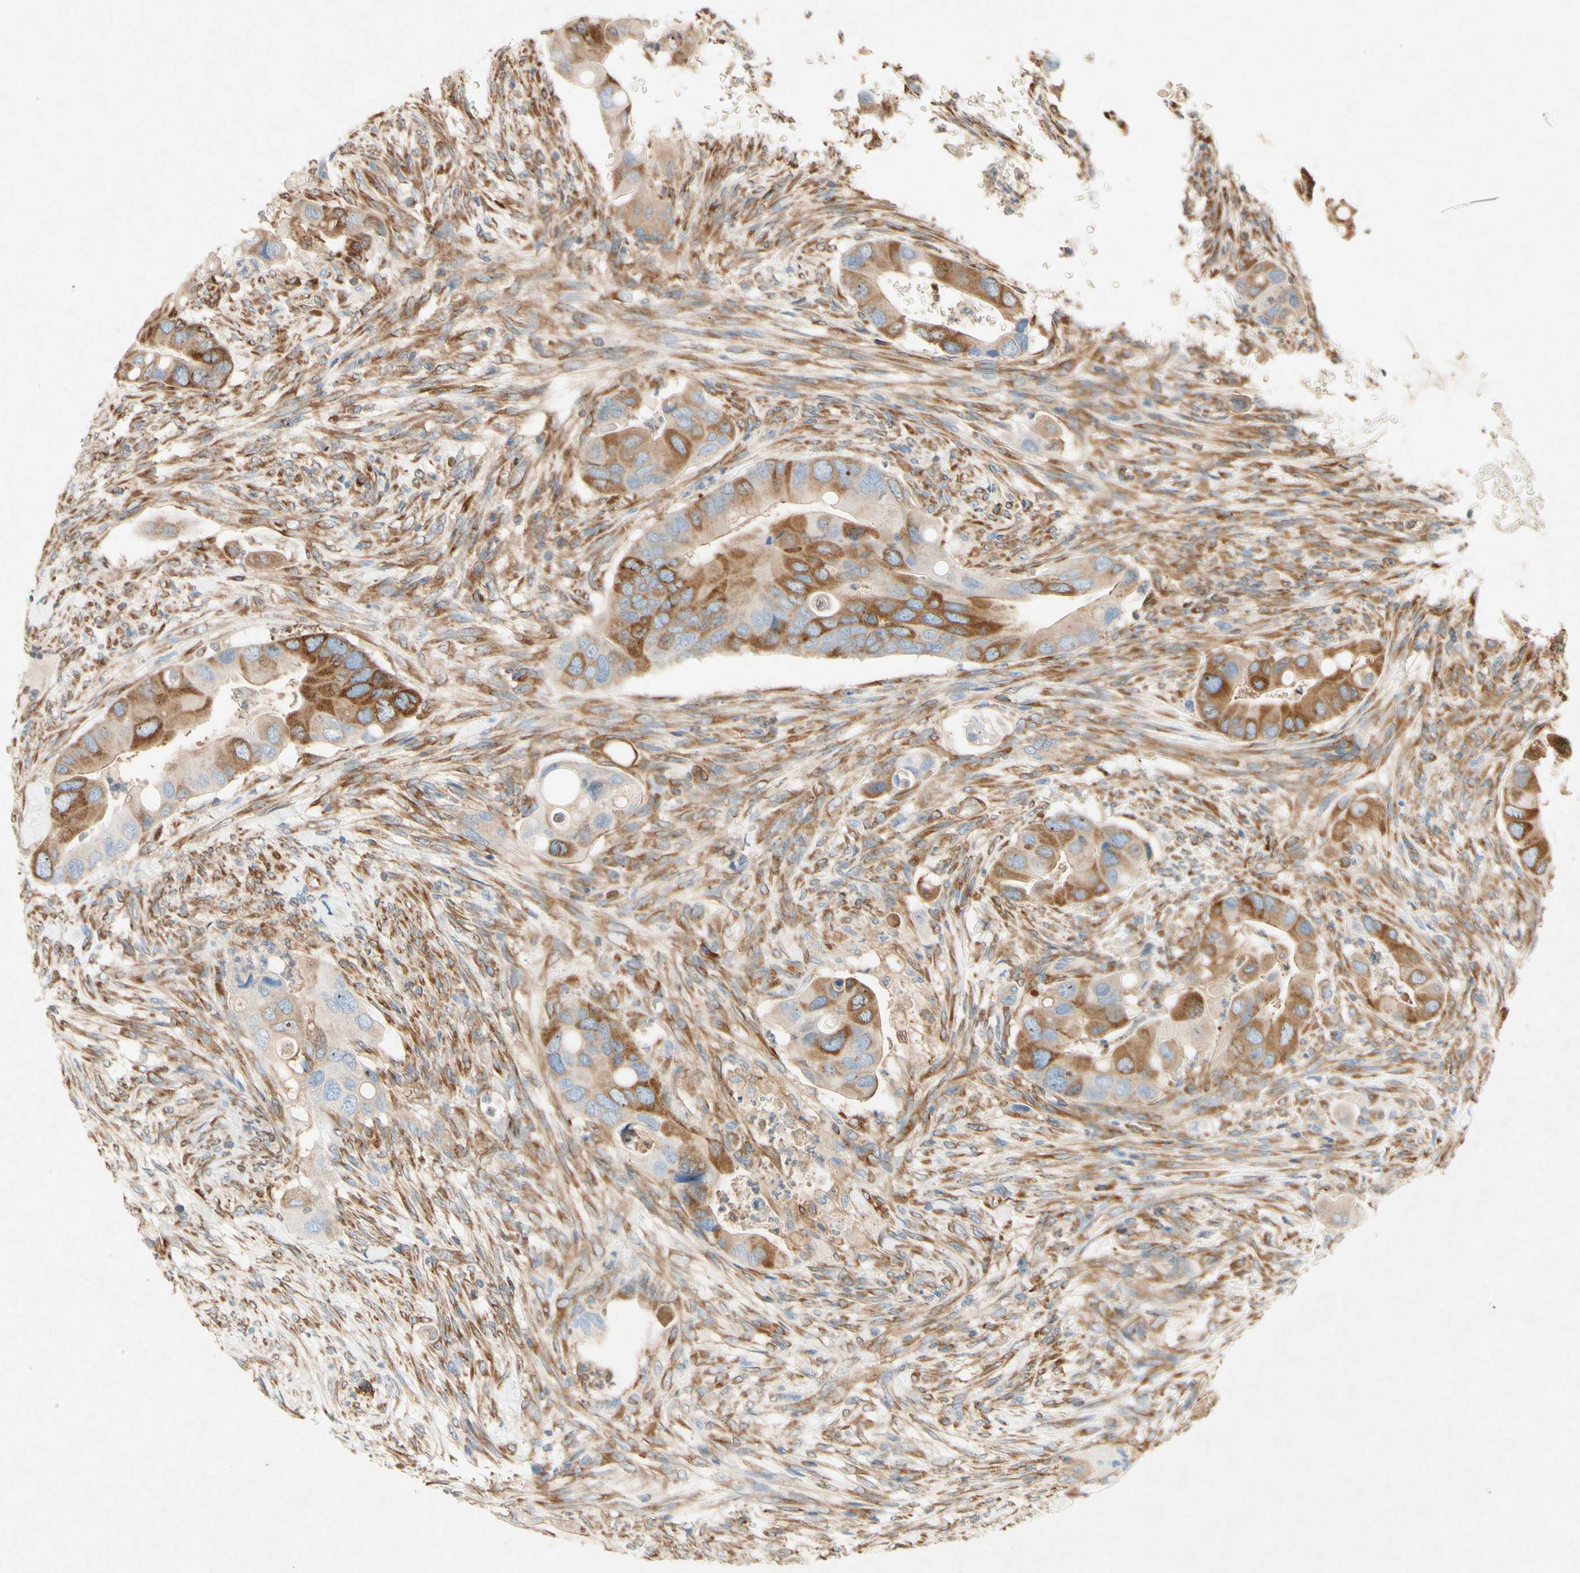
{"staining": {"intensity": "moderate", "quantity": "25%-75%", "location": "cytoplasmic/membranous"}, "tissue": "colorectal cancer", "cell_type": "Tumor cells", "image_type": "cancer", "snomed": [{"axis": "morphology", "description": "Adenocarcinoma, NOS"}, {"axis": "topography", "description": "Rectum"}], "caption": "Brown immunohistochemical staining in colorectal cancer shows moderate cytoplasmic/membranous expression in about 25%-75% of tumor cells.", "gene": "PABPC1", "patient": {"sex": "female", "age": 57}}